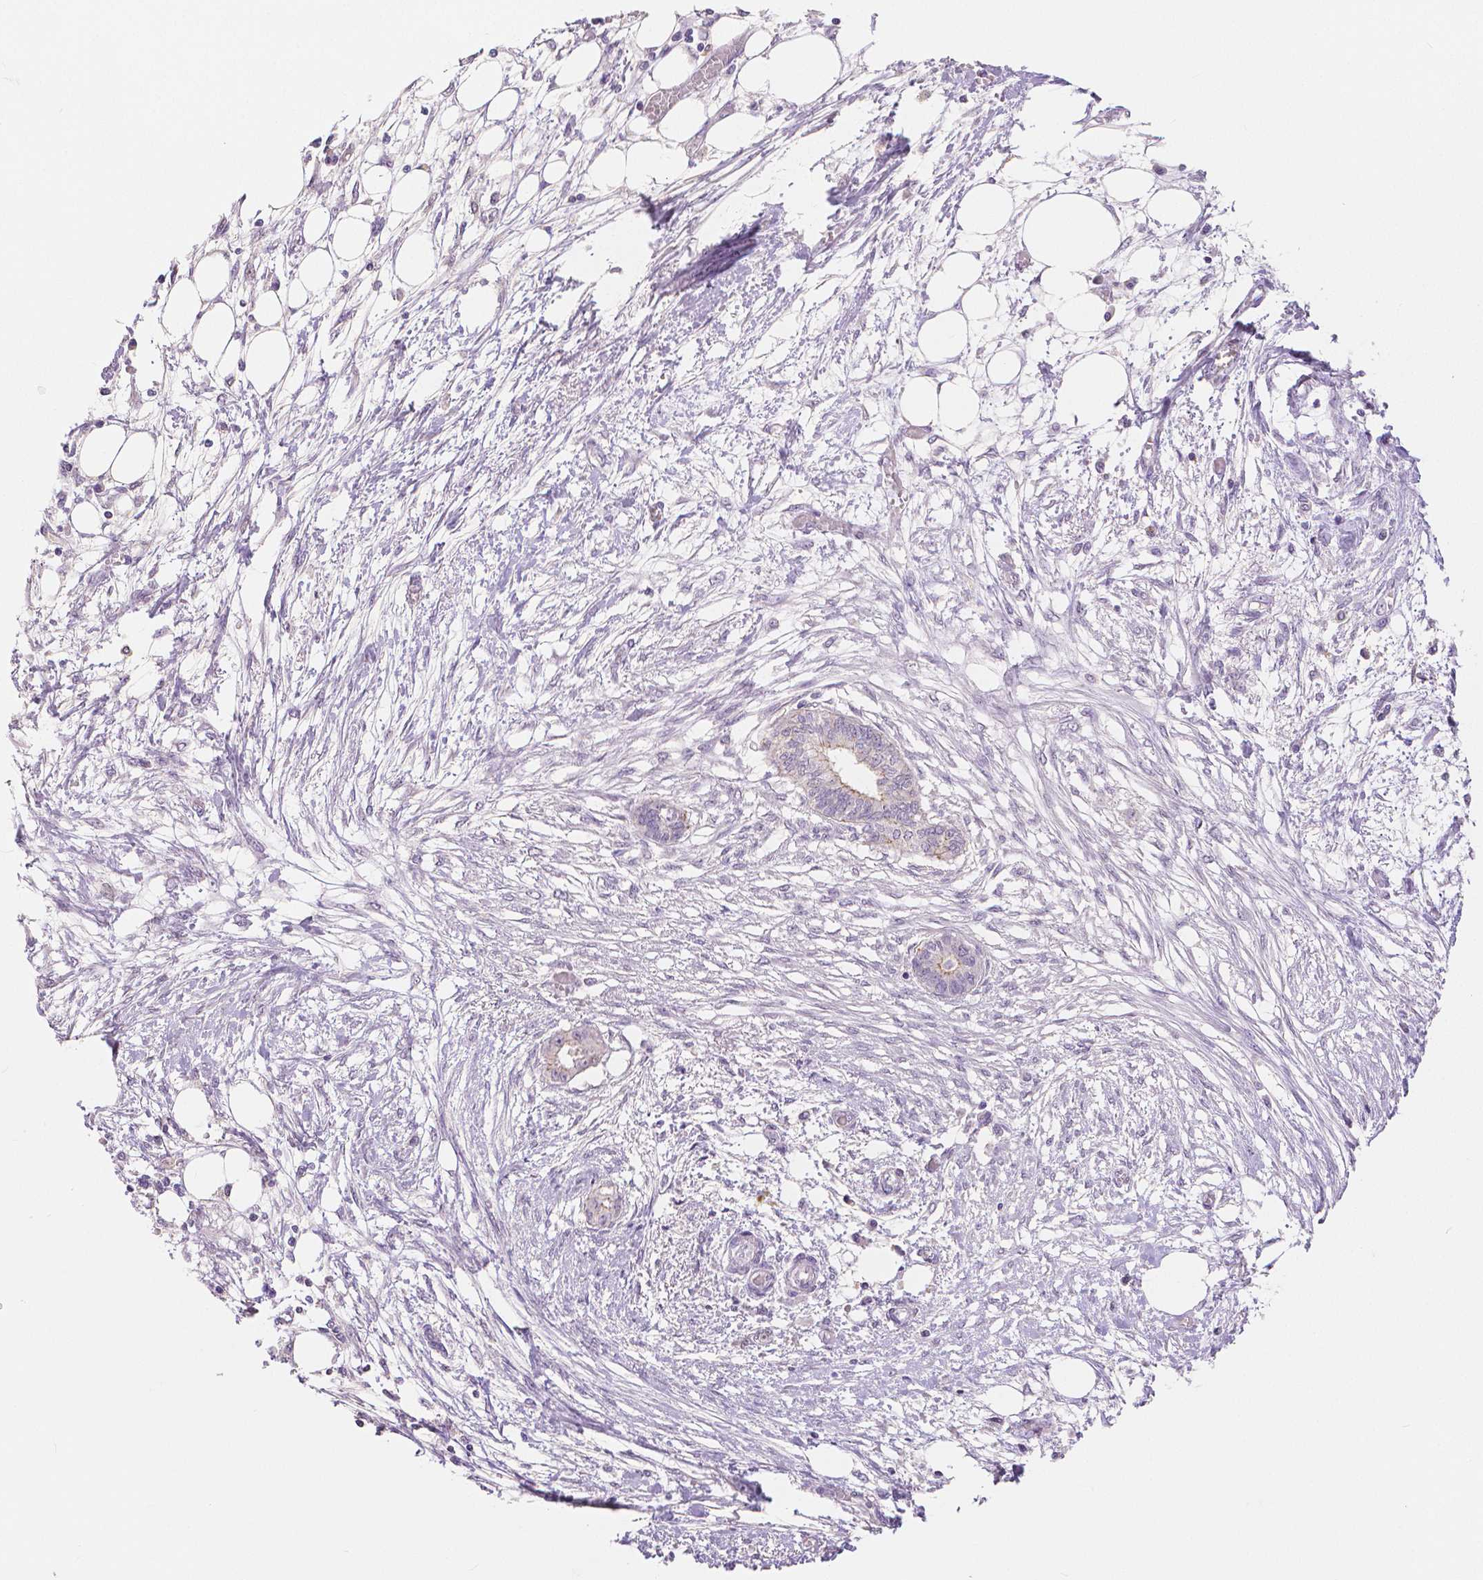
{"staining": {"intensity": "negative", "quantity": "none", "location": "none"}, "tissue": "endometrial cancer", "cell_type": "Tumor cells", "image_type": "cancer", "snomed": [{"axis": "morphology", "description": "Adenocarcinoma, NOS"}, {"axis": "morphology", "description": "Adenocarcinoma, metastatic, NOS"}, {"axis": "topography", "description": "Adipose tissue"}, {"axis": "topography", "description": "Endometrium"}], "caption": "The image shows no significant staining in tumor cells of adenocarcinoma (endometrial).", "gene": "OCLN", "patient": {"sex": "female", "age": 67}}